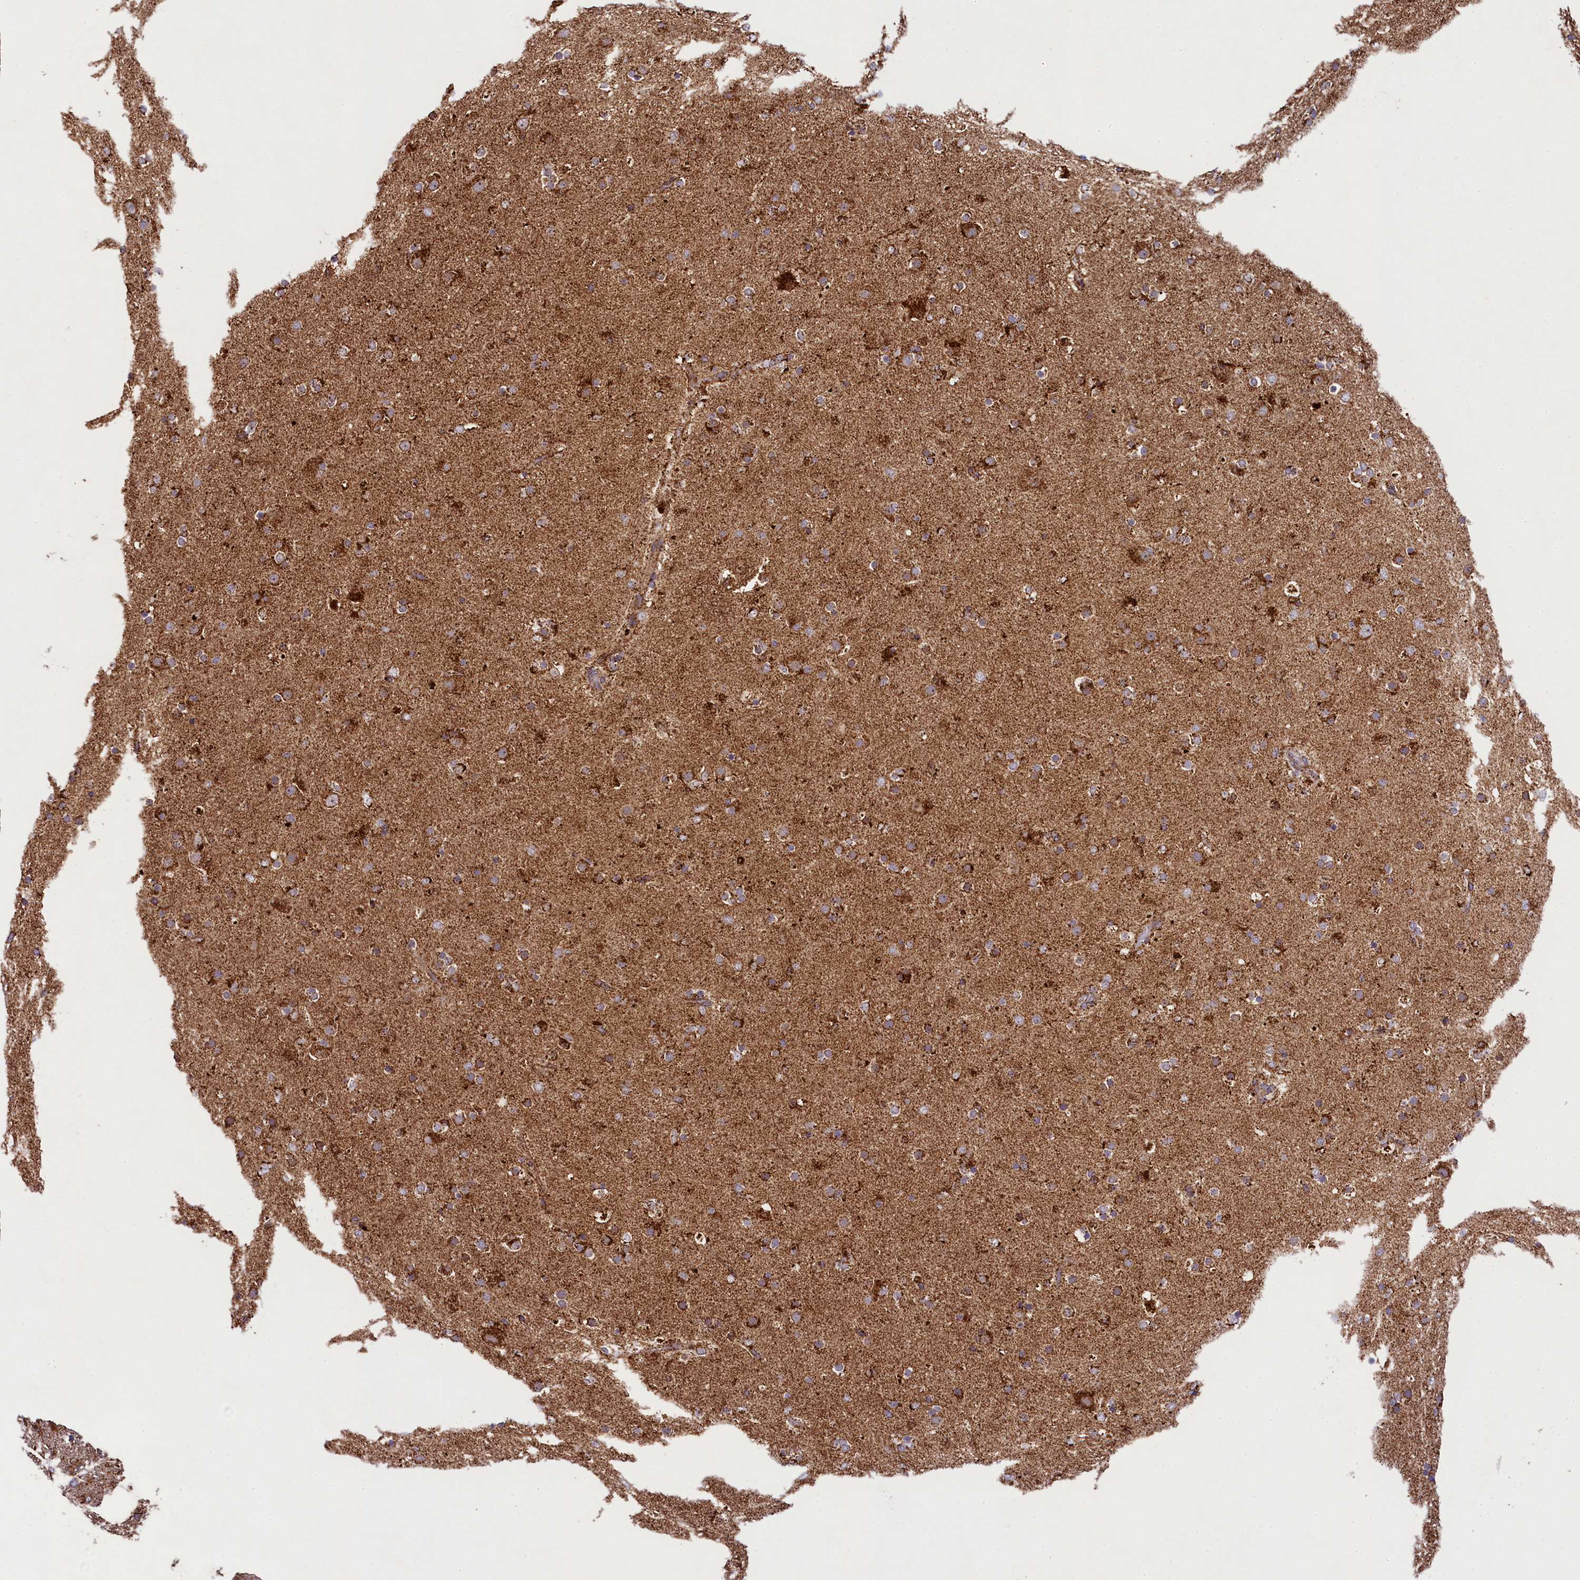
{"staining": {"intensity": "moderate", "quantity": ">75%", "location": "cytoplasmic/membranous"}, "tissue": "glioma", "cell_type": "Tumor cells", "image_type": "cancer", "snomed": [{"axis": "morphology", "description": "Glioma, malignant, Low grade"}, {"axis": "topography", "description": "Brain"}], "caption": "Protein staining by immunohistochemistry demonstrates moderate cytoplasmic/membranous staining in about >75% of tumor cells in glioma.", "gene": "CLYBL", "patient": {"sex": "male", "age": 65}}